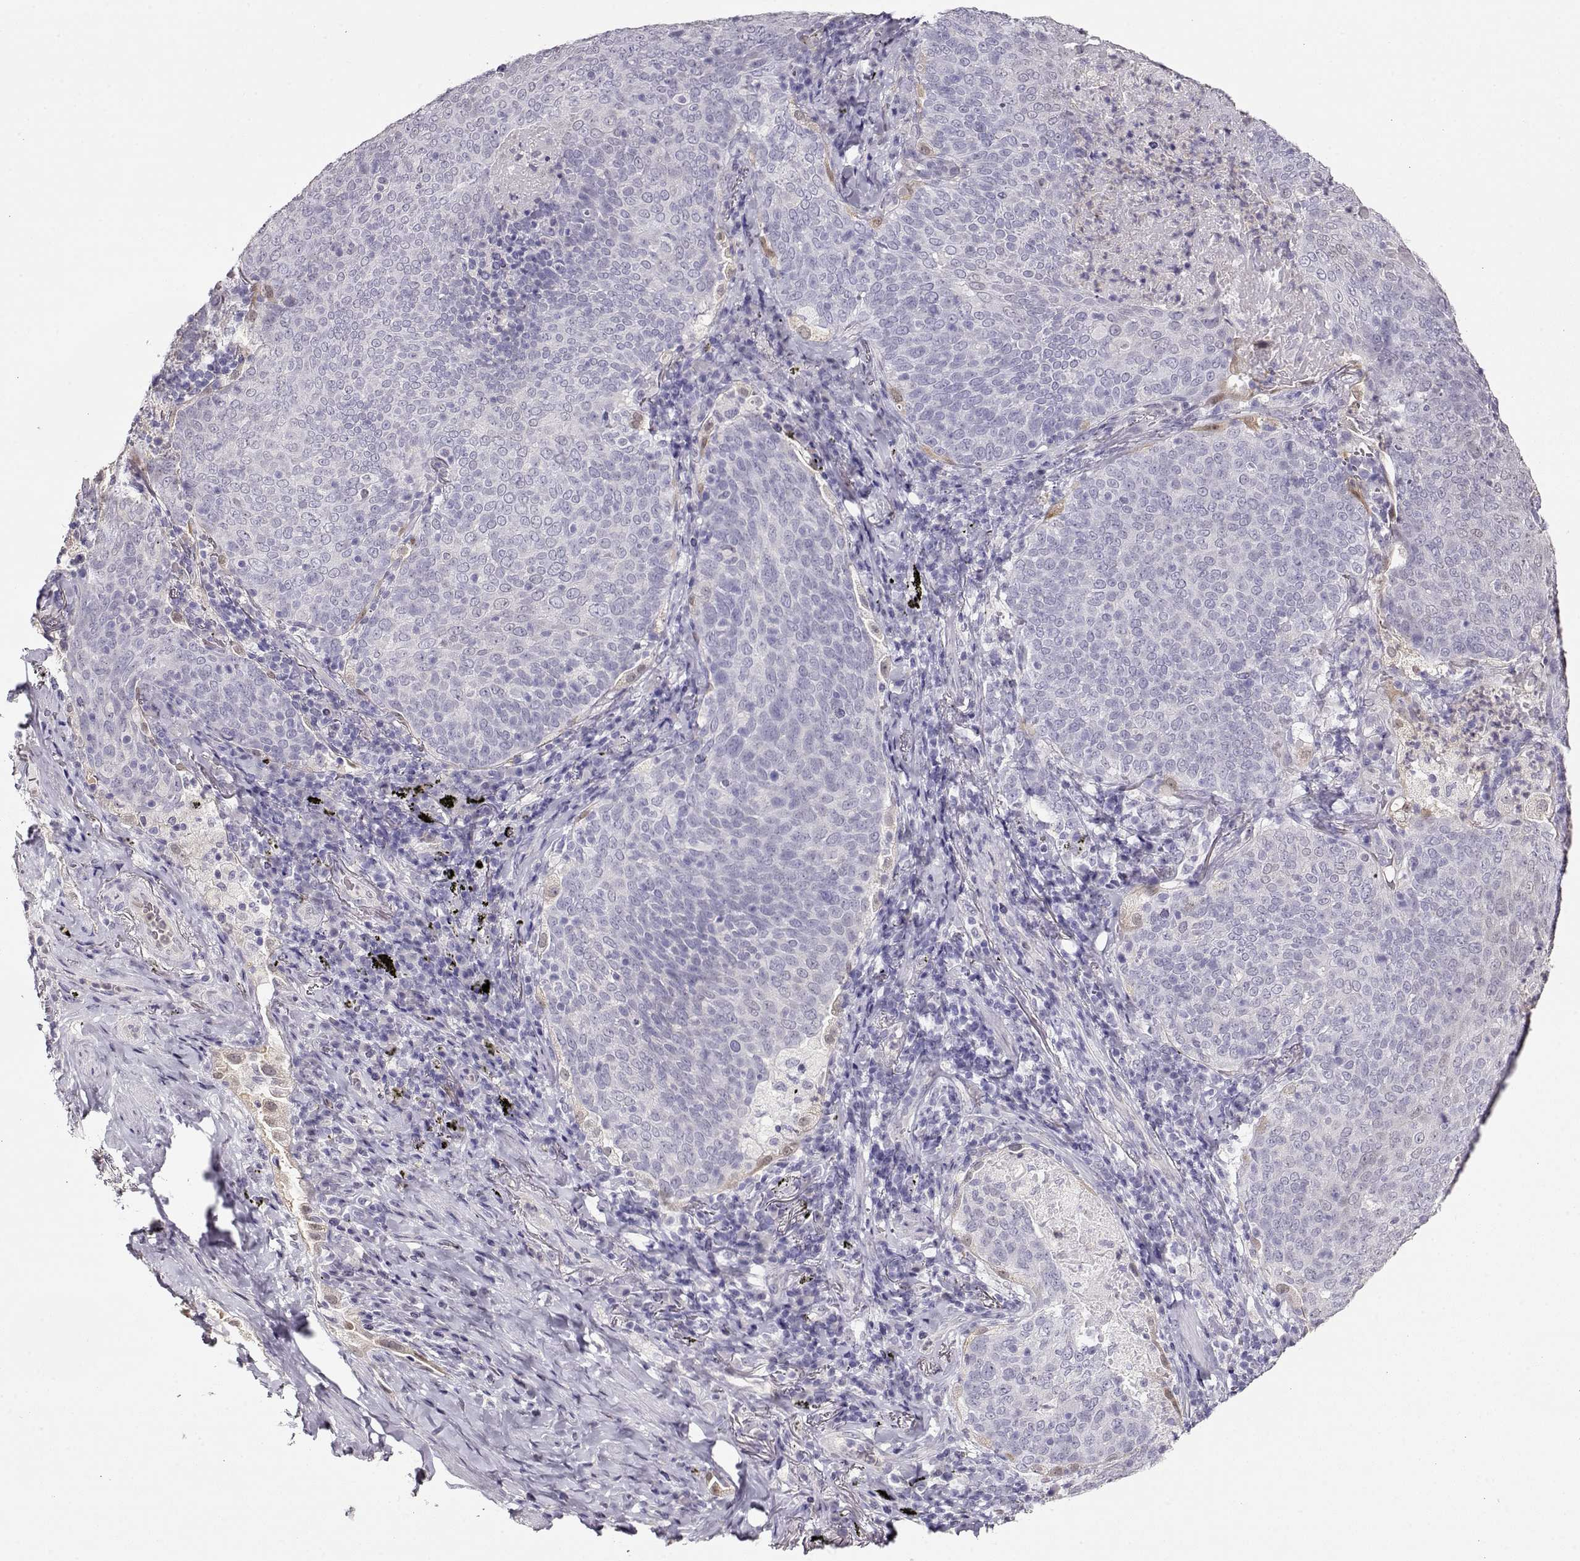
{"staining": {"intensity": "negative", "quantity": "none", "location": "none"}, "tissue": "lung cancer", "cell_type": "Tumor cells", "image_type": "cancer", "snomed": [{"axis": "morphology", "description": "Squamous cell carcinoma, NOS"}, {"axis": "topography", "description": "Lung"}], "caption": "Immunohistochemistry (IHC) micrograph of squamous cell carcinoma (lung) stained for a protein (brown), which exhibits no staining in tumor cells.", "gene": "CCR8", "patient": {"sex": "male", "age": 82}}